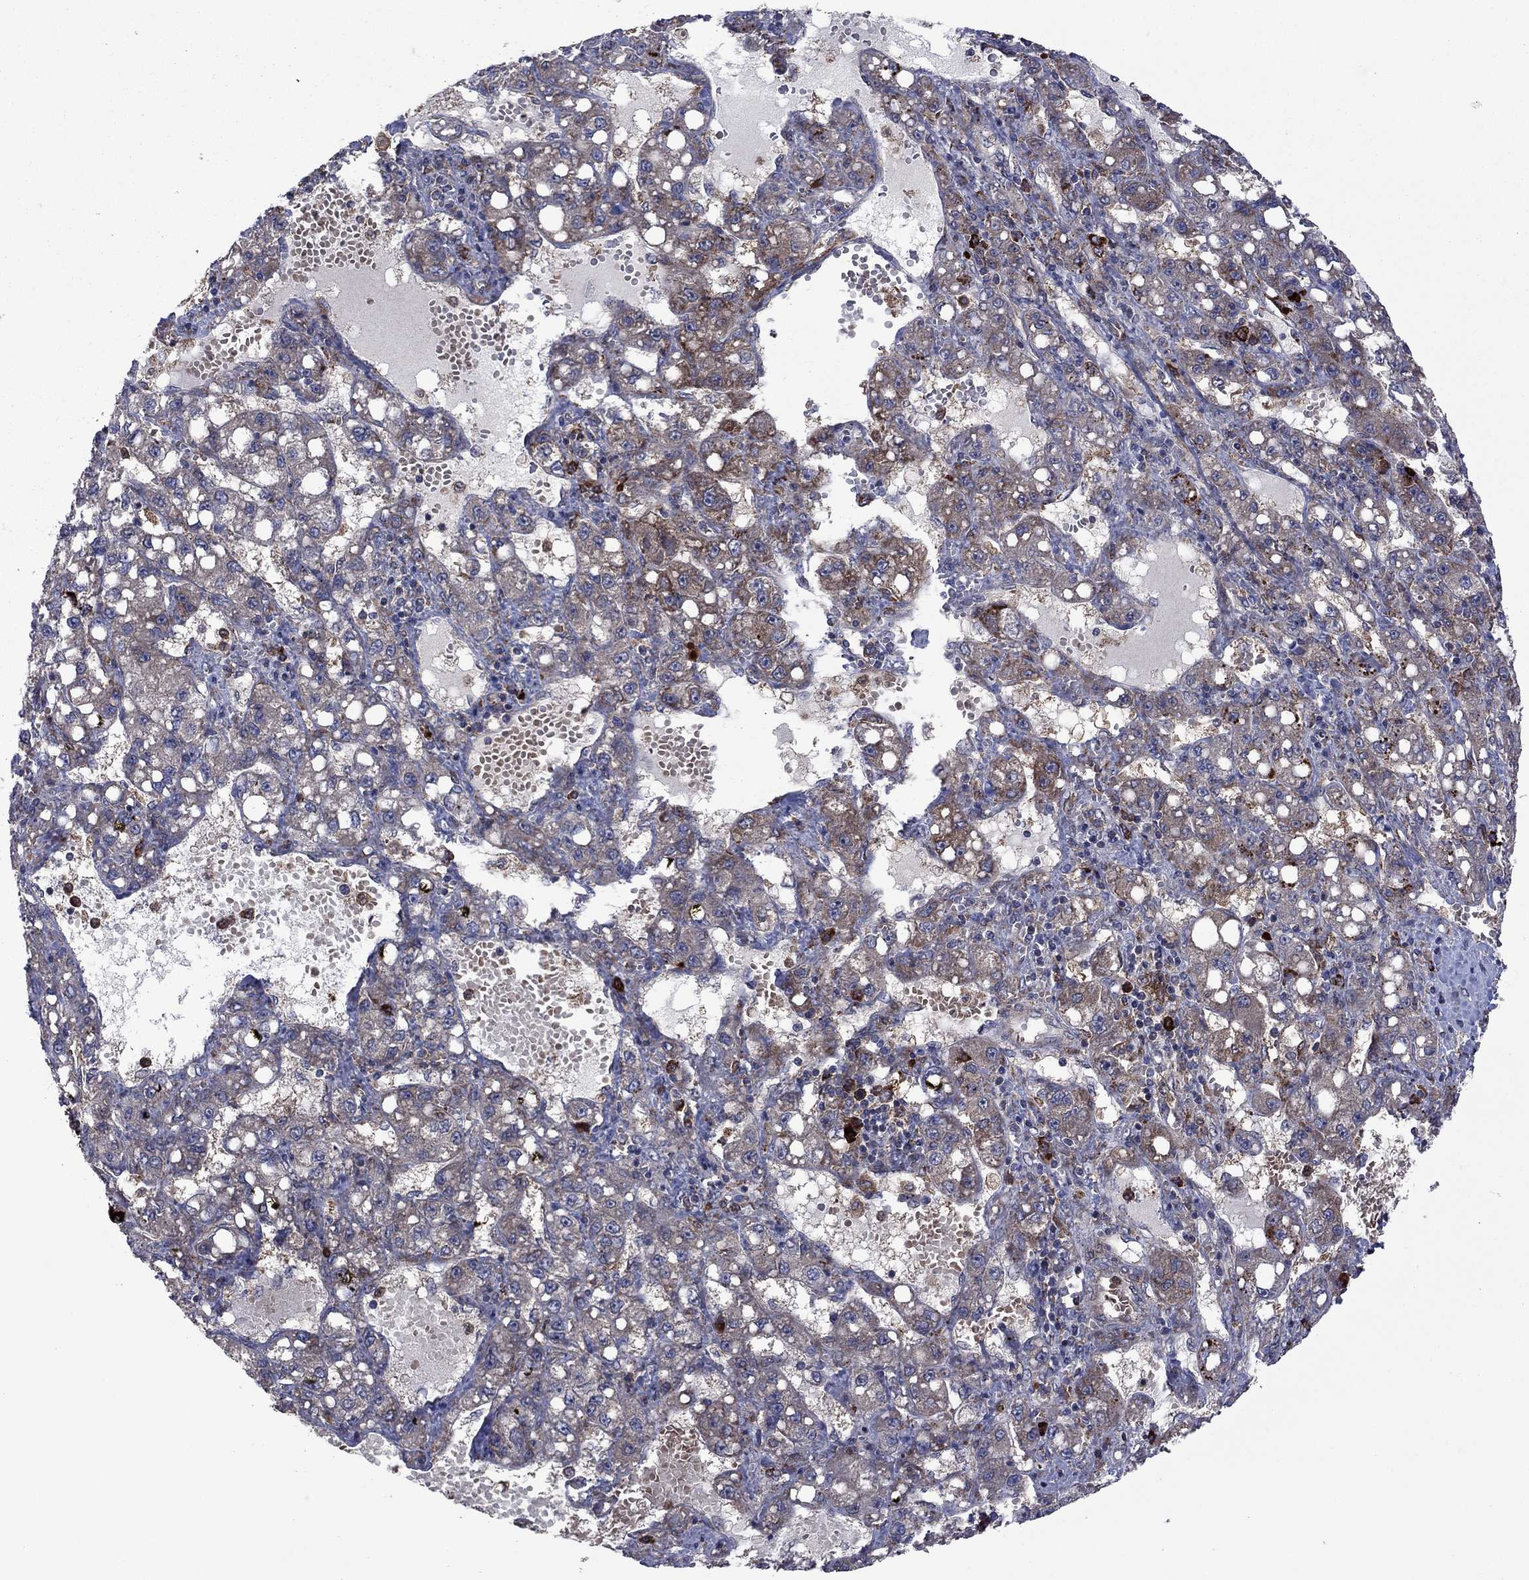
{"staining": {"intensity": "moderate", "quantity": "<25%", "location": "cytoplasmic/membranous"}, "tissue": "liver cancer", "cell_type": "Tumor cells", "image_type": "cancer", "snomed": [{"axis": "morphology", "description": "Carcinoma, Hepatocellular, NOS"}, {"axis": "topography", "description": "Liver"}], "caption": "Protein expression analysis of hepatocellular carcinoma (liver) displays moderate cytoplasmic/membranous positivity in approximately <25% of tumor cells. The staining was performed using DAB (3,3'-diaminobenzidine), with brown indicating positive protein expression. Nuclei are stained blue with hematoxylin.", "gene": "MEA1", "patient": {"sex": "female", "age": 65}}